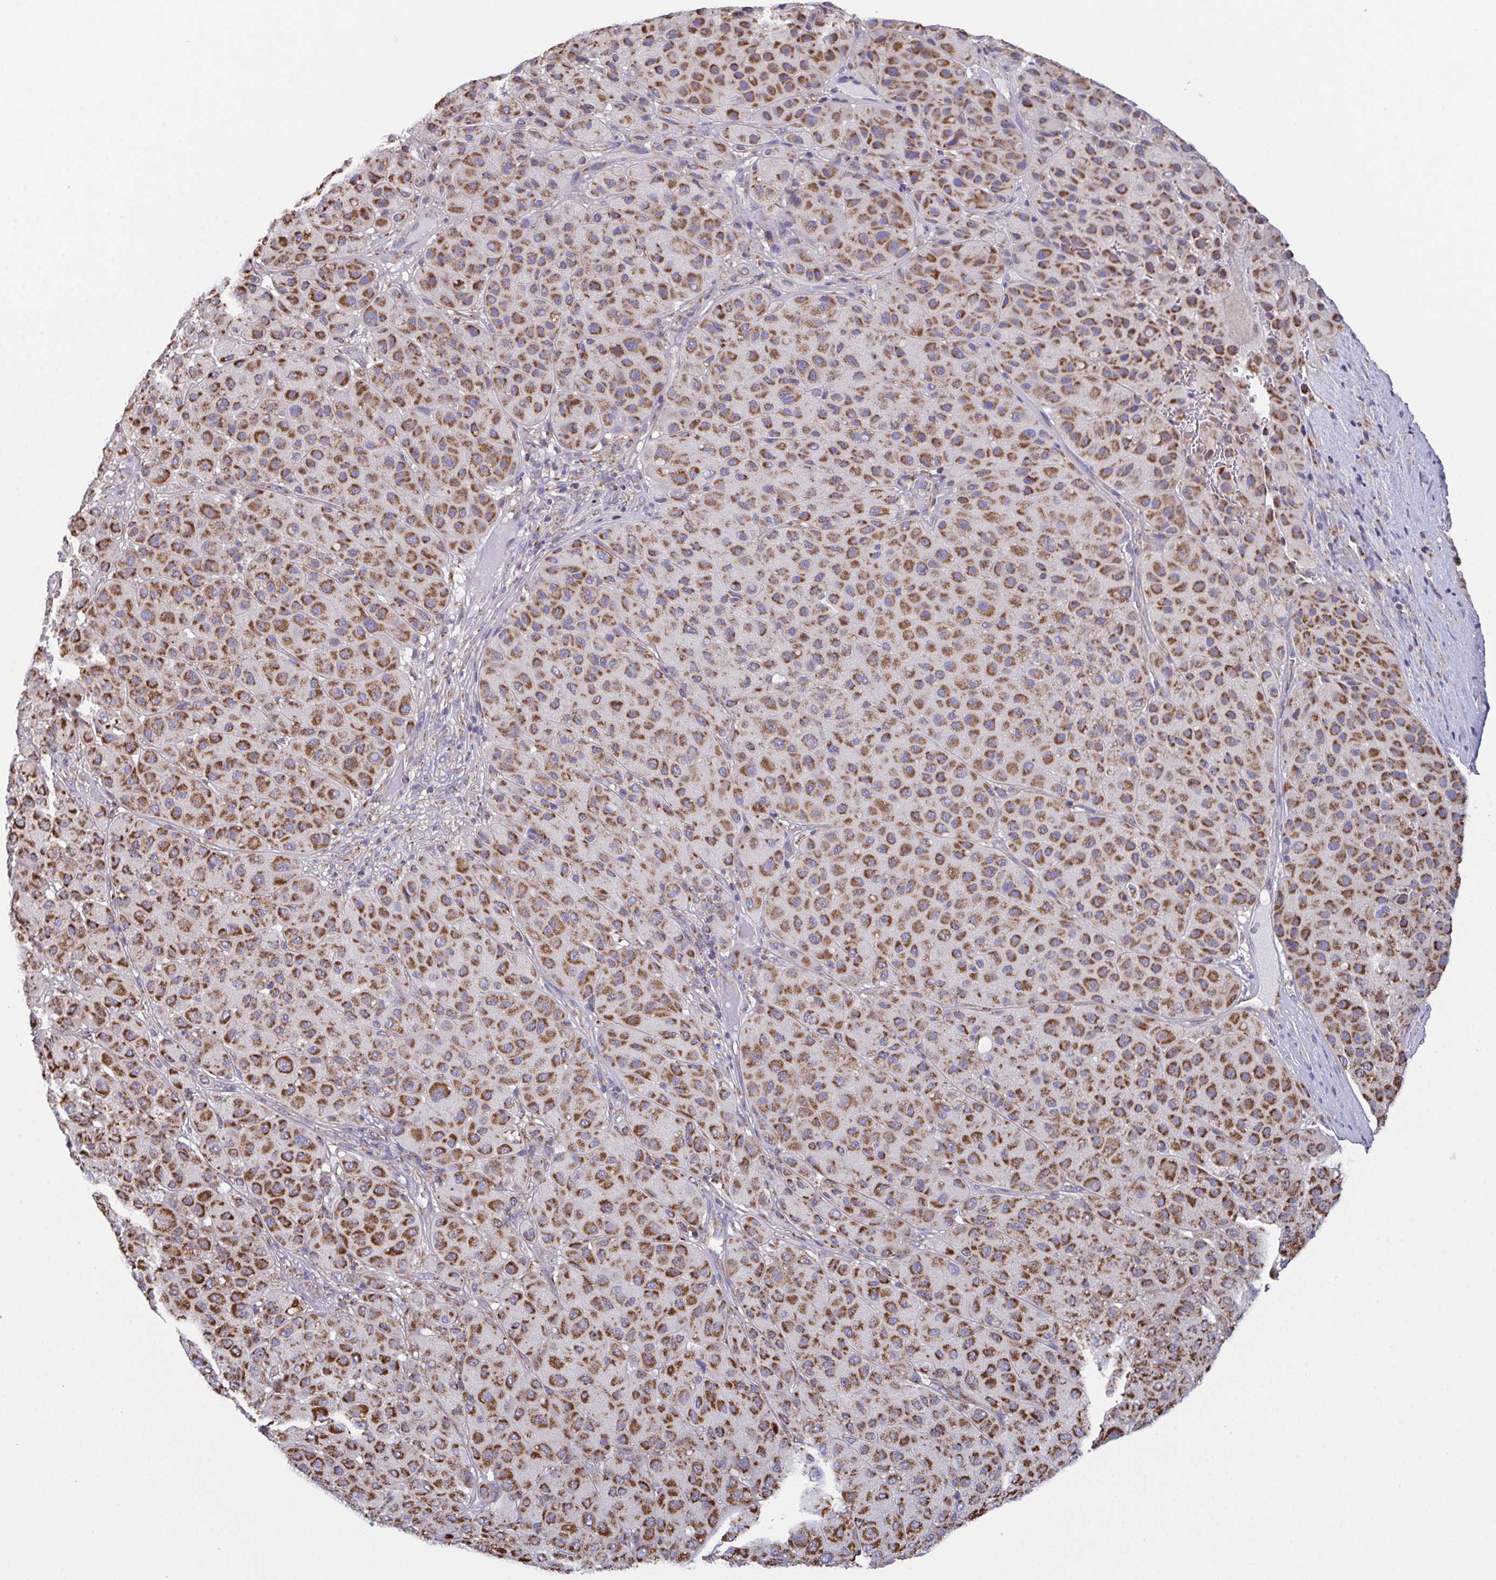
{"staining": {"intensity": "strong", "quantity": ">75%", "location": "cytoplasmic/membranous"}, "tissue": "melanoma", "cell_type": "Tumor cells", "image_type": "cancer", "snomed": [{"axis": "morphology", "description": "Malignant melanoma, Metastatic site"}, {"axis": "topography", "description": "Smooth muscle"}], "caption": "Melanoma stained with a brown dye exhibits strong cytoplasmic/membranous positive expression in about >75% of tumor cells.", "gene": "CSDE1", "patient": {"sex": "male", "age": 41}}